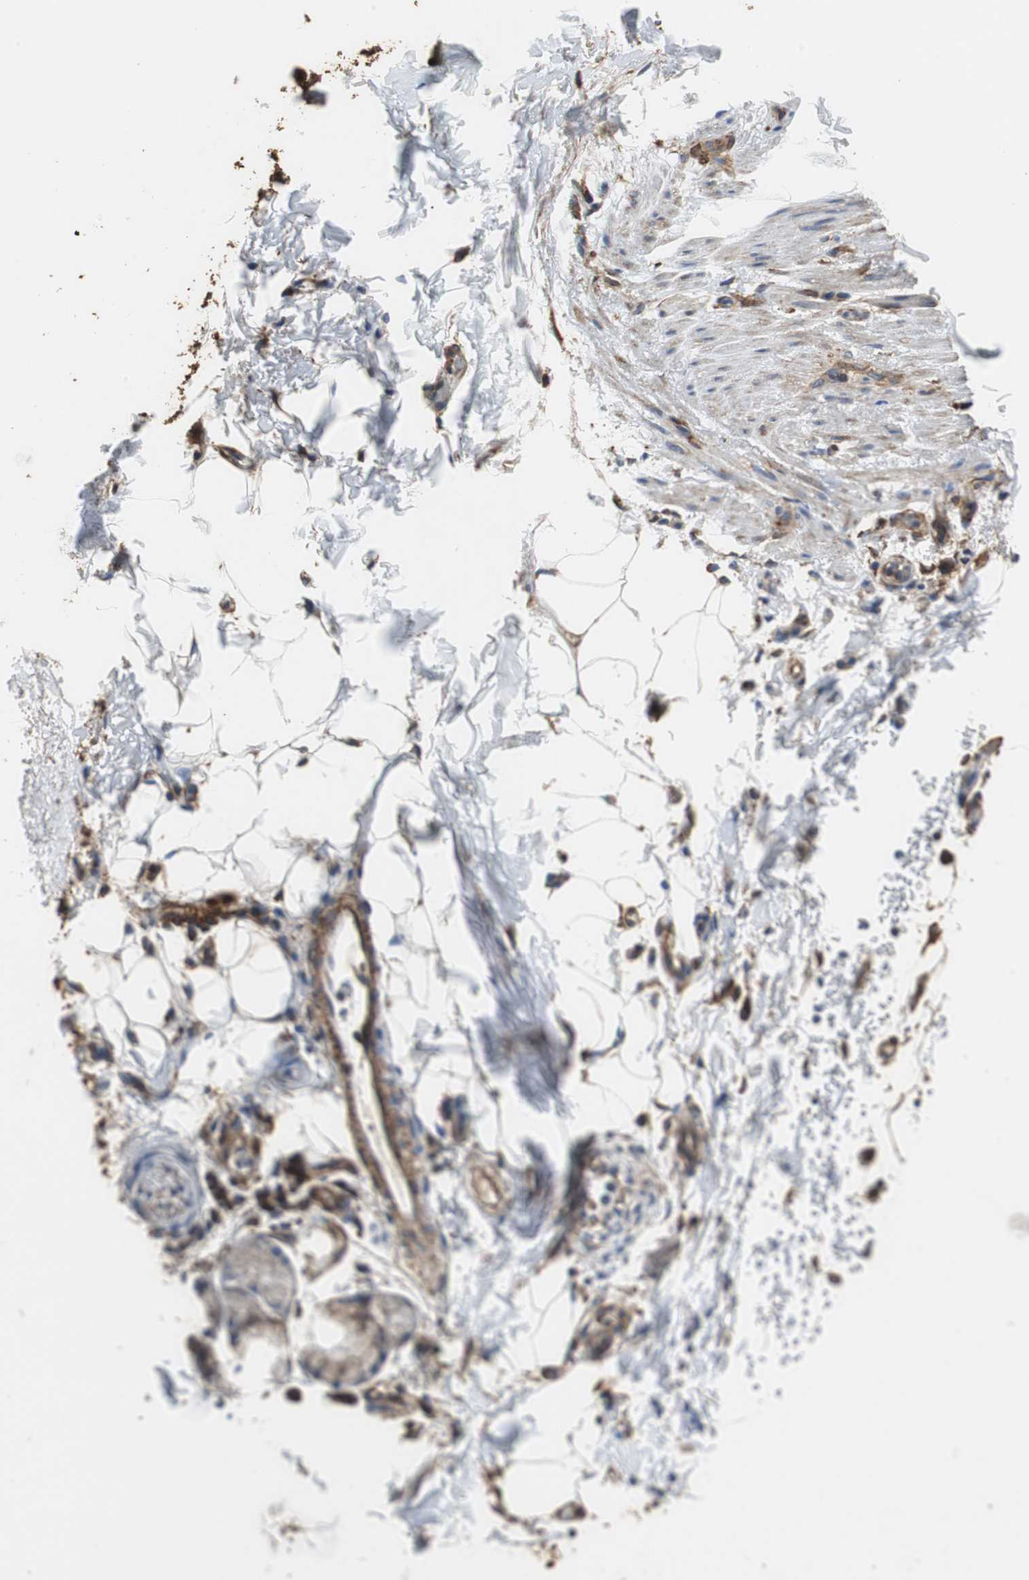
{"staining": {"intensity": "moderate", "quantity": ">75%", "location": "cytoplasmic/membranous"}, "tissue": "adipose tissue", "cell_type": "Adipocytes", "image_type": "normal", "snomed": [{"axis": "morphology", "description": "Normal tissue, NOS"}, {"axis": "topography", "description": "Cartilage tissue"}, {"axis": "topography", "description": "Bronchus"}], "caption": "Protein analysis of benign adipose tissue demonstrates moderate cytoplasmic/membranous positivity in approximately >75% of adipocytes.", "gene": "GSTK1", "patient": {"sex": "female", "age": 73}}